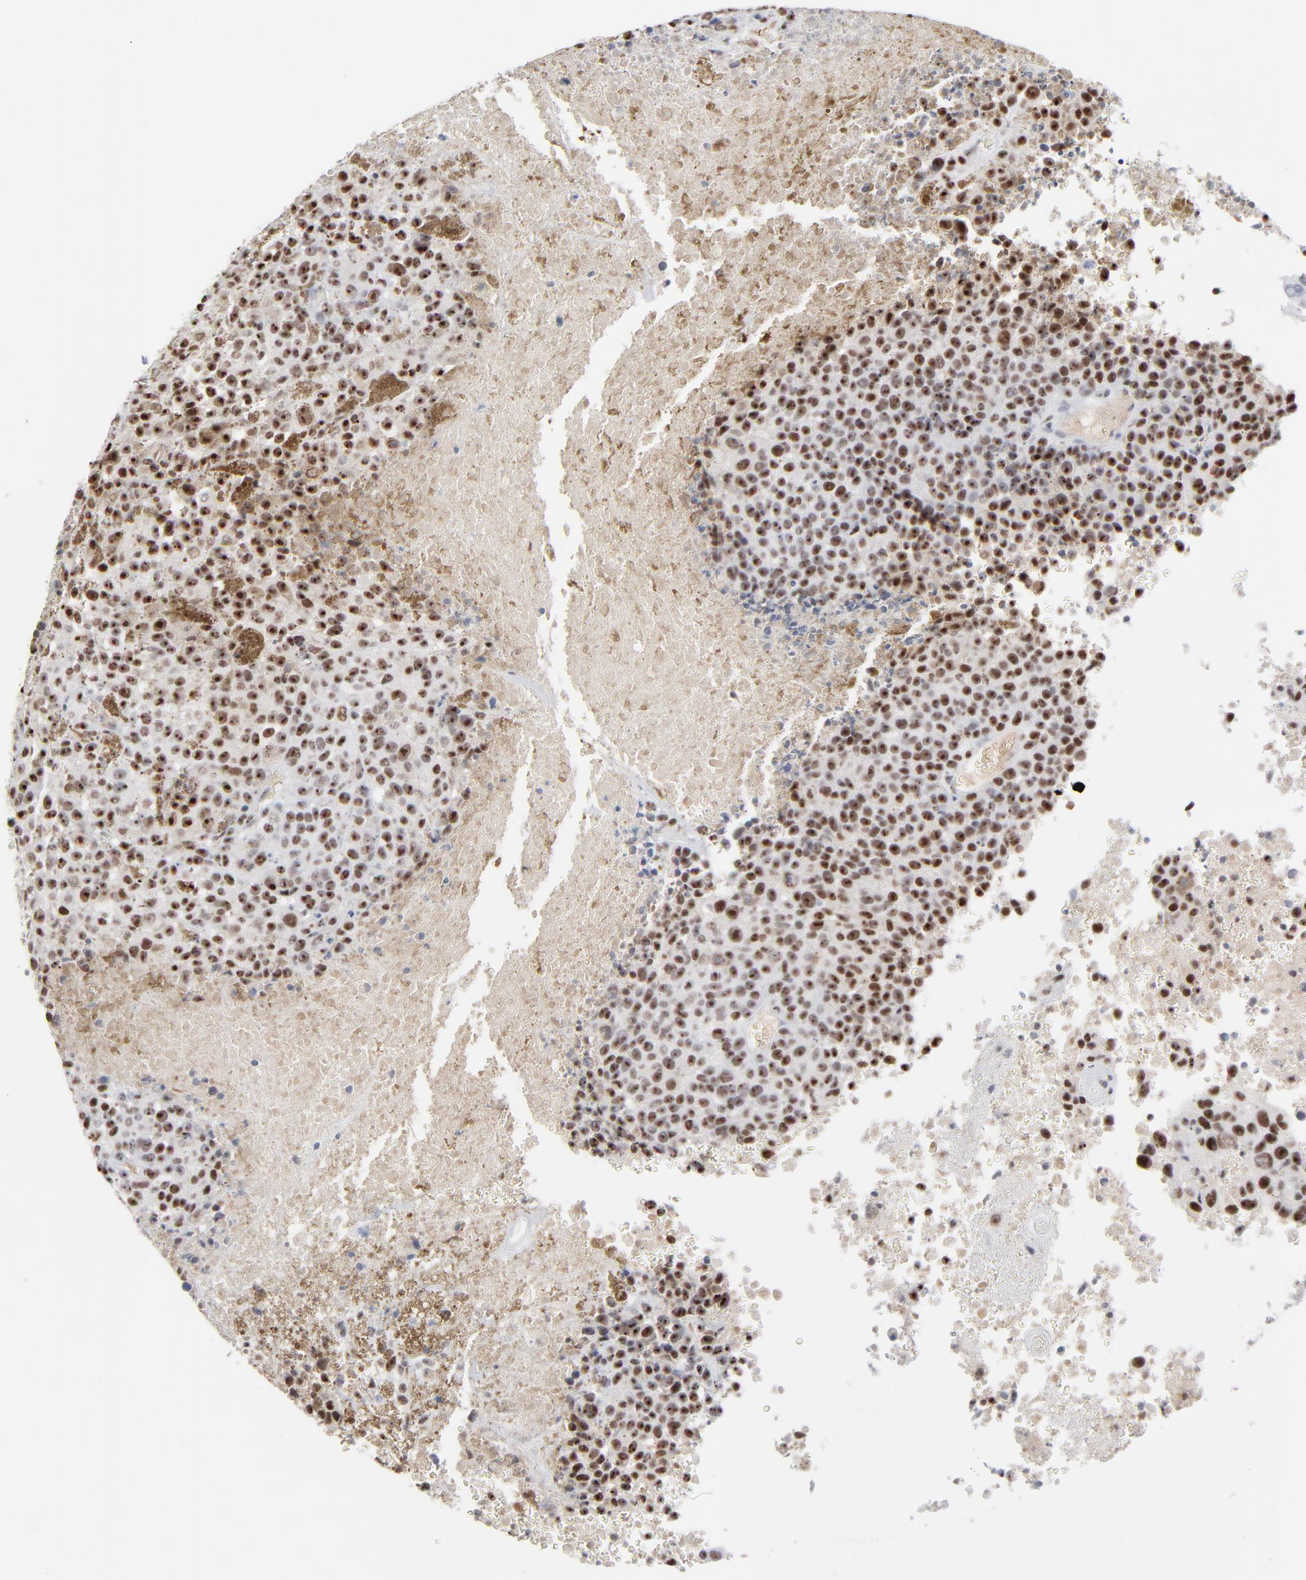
{"staining": {"intensity": "strong", "quantity": ">75%", "location": "nuclear"}, "tissue": "melanoma", "cell_type": "Tumor cells", "image_type": "cancer", "snomed": [{"axis": "morphology", "description": "Malignant melanoma, Metastatic site"}, {"axis": "topography", "description": "Cerebral cortex"}], "caption": "This photomicrograph shows malignant melanoma (metastatic site) stained with immunohistochemistry to label a protein in brown. The nuclear of tumor cells show strong positivity for the protein. Nuclei are counter-stained blue.", "gene": "MPHOSPH6", "patient": {"sex": "female", "age": 52}}